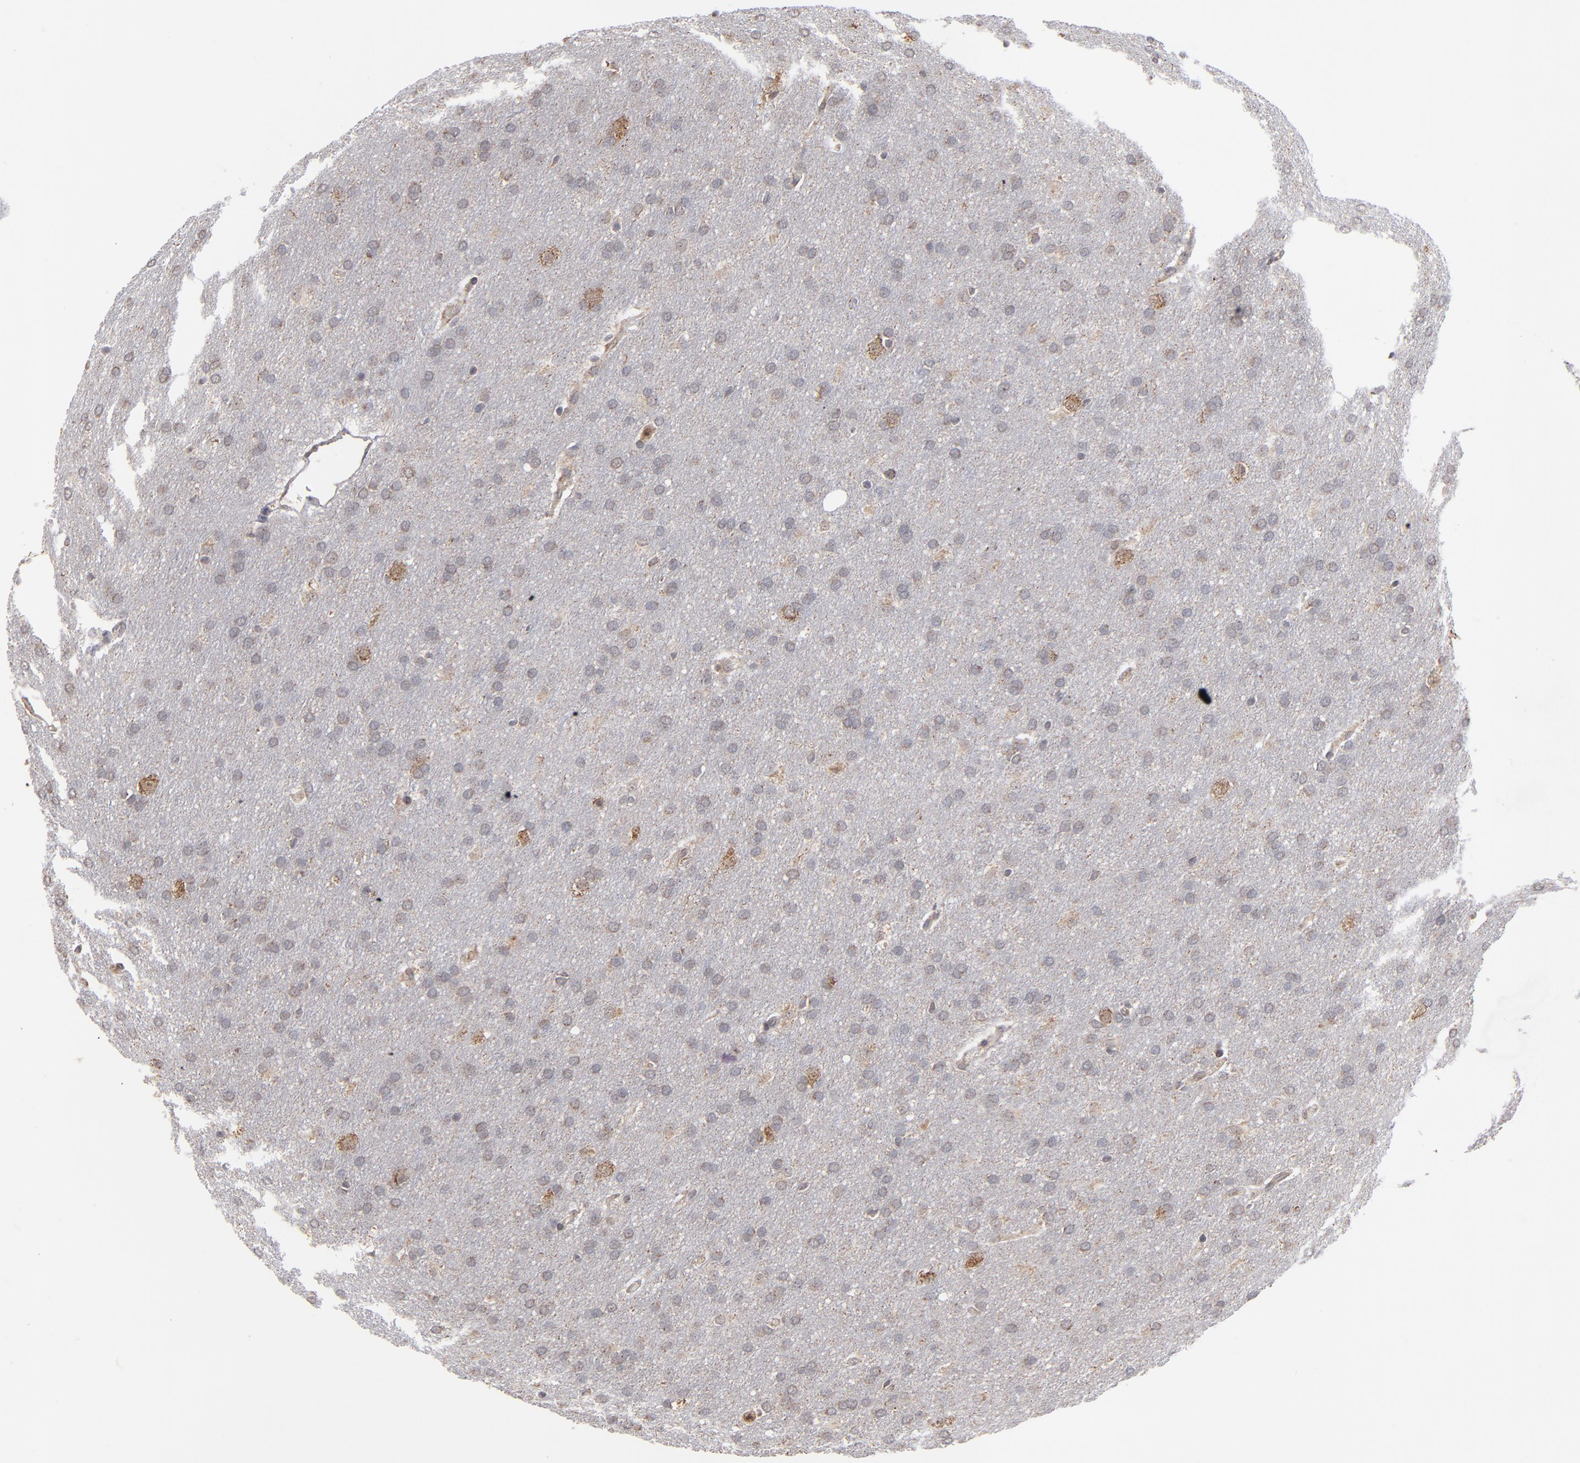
{"staining": {"intensity": "weak", "quantity": "<25%", "location": "cytoplasmic/membranous"}, "tissue": "glioma", "cell_type": "Tumor cells", "image_type": "cancer", "snomed": [{"axis": "morphology", "description": "Glioma, malignant, Low grade"}, {"axis": "topography", "description": "Brain"}], "caption": "Glioma stained for a protein using IHC displays no staining tumor cells.", "gene": "MIPOL1", "patient": {"sex": "female", "age": 32}}